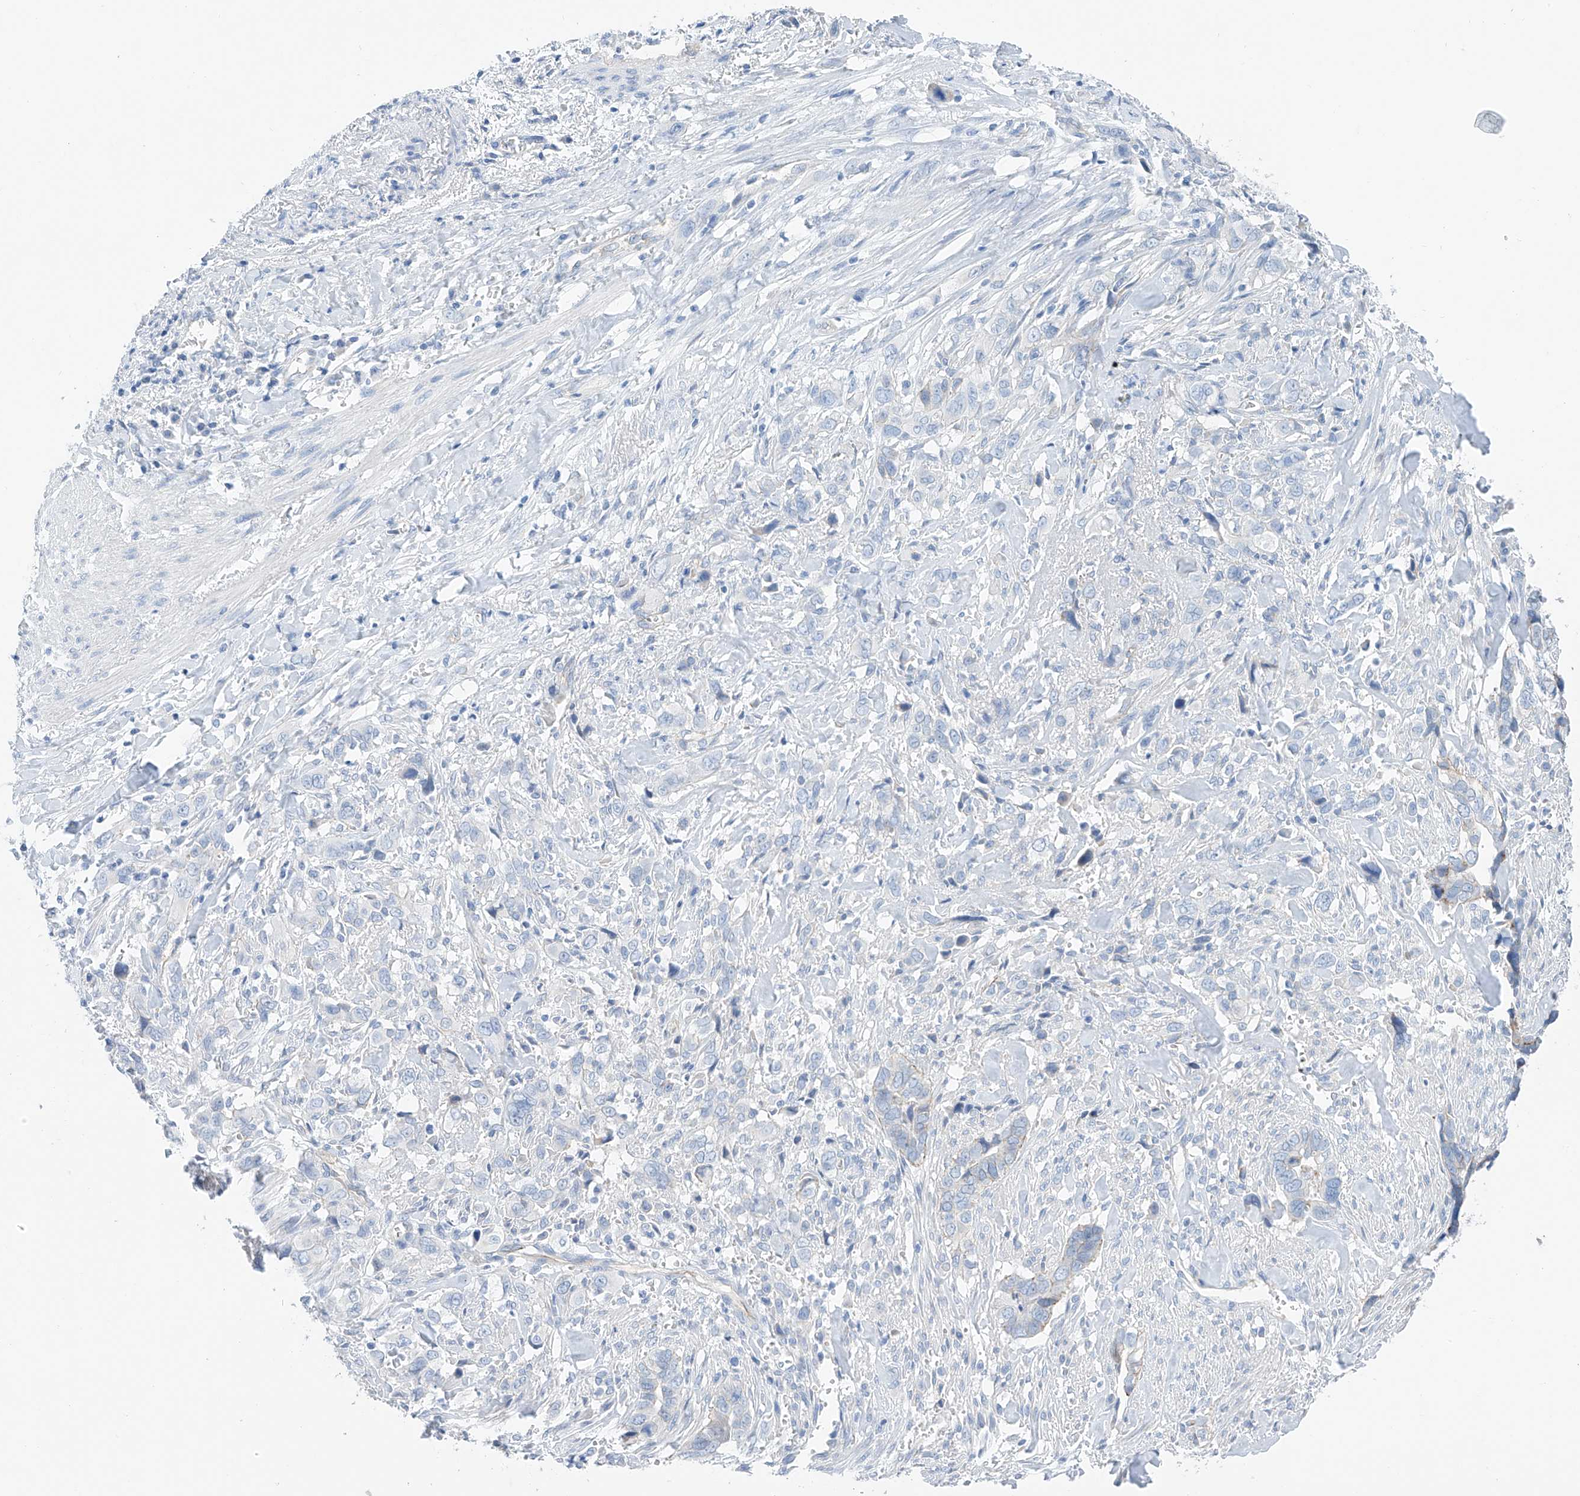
{"staining": {"intensity": "negative", "quantity": "none", "location": "none"}, "tissue": "liver cancer", "cell_type": "Tumor cells", "image_type": "cancer", "snomed": [{"axis": "morphology", "description": "Cholangiocarcinoma"}, {"axis": "topography", "description": "Liver"}], "caption": "Tumor cells are negative for brown protein staining in cholangiocarcinoma (liver).", "gene": "ITGA9", "patient": {"sex": "female", "age": 79}}